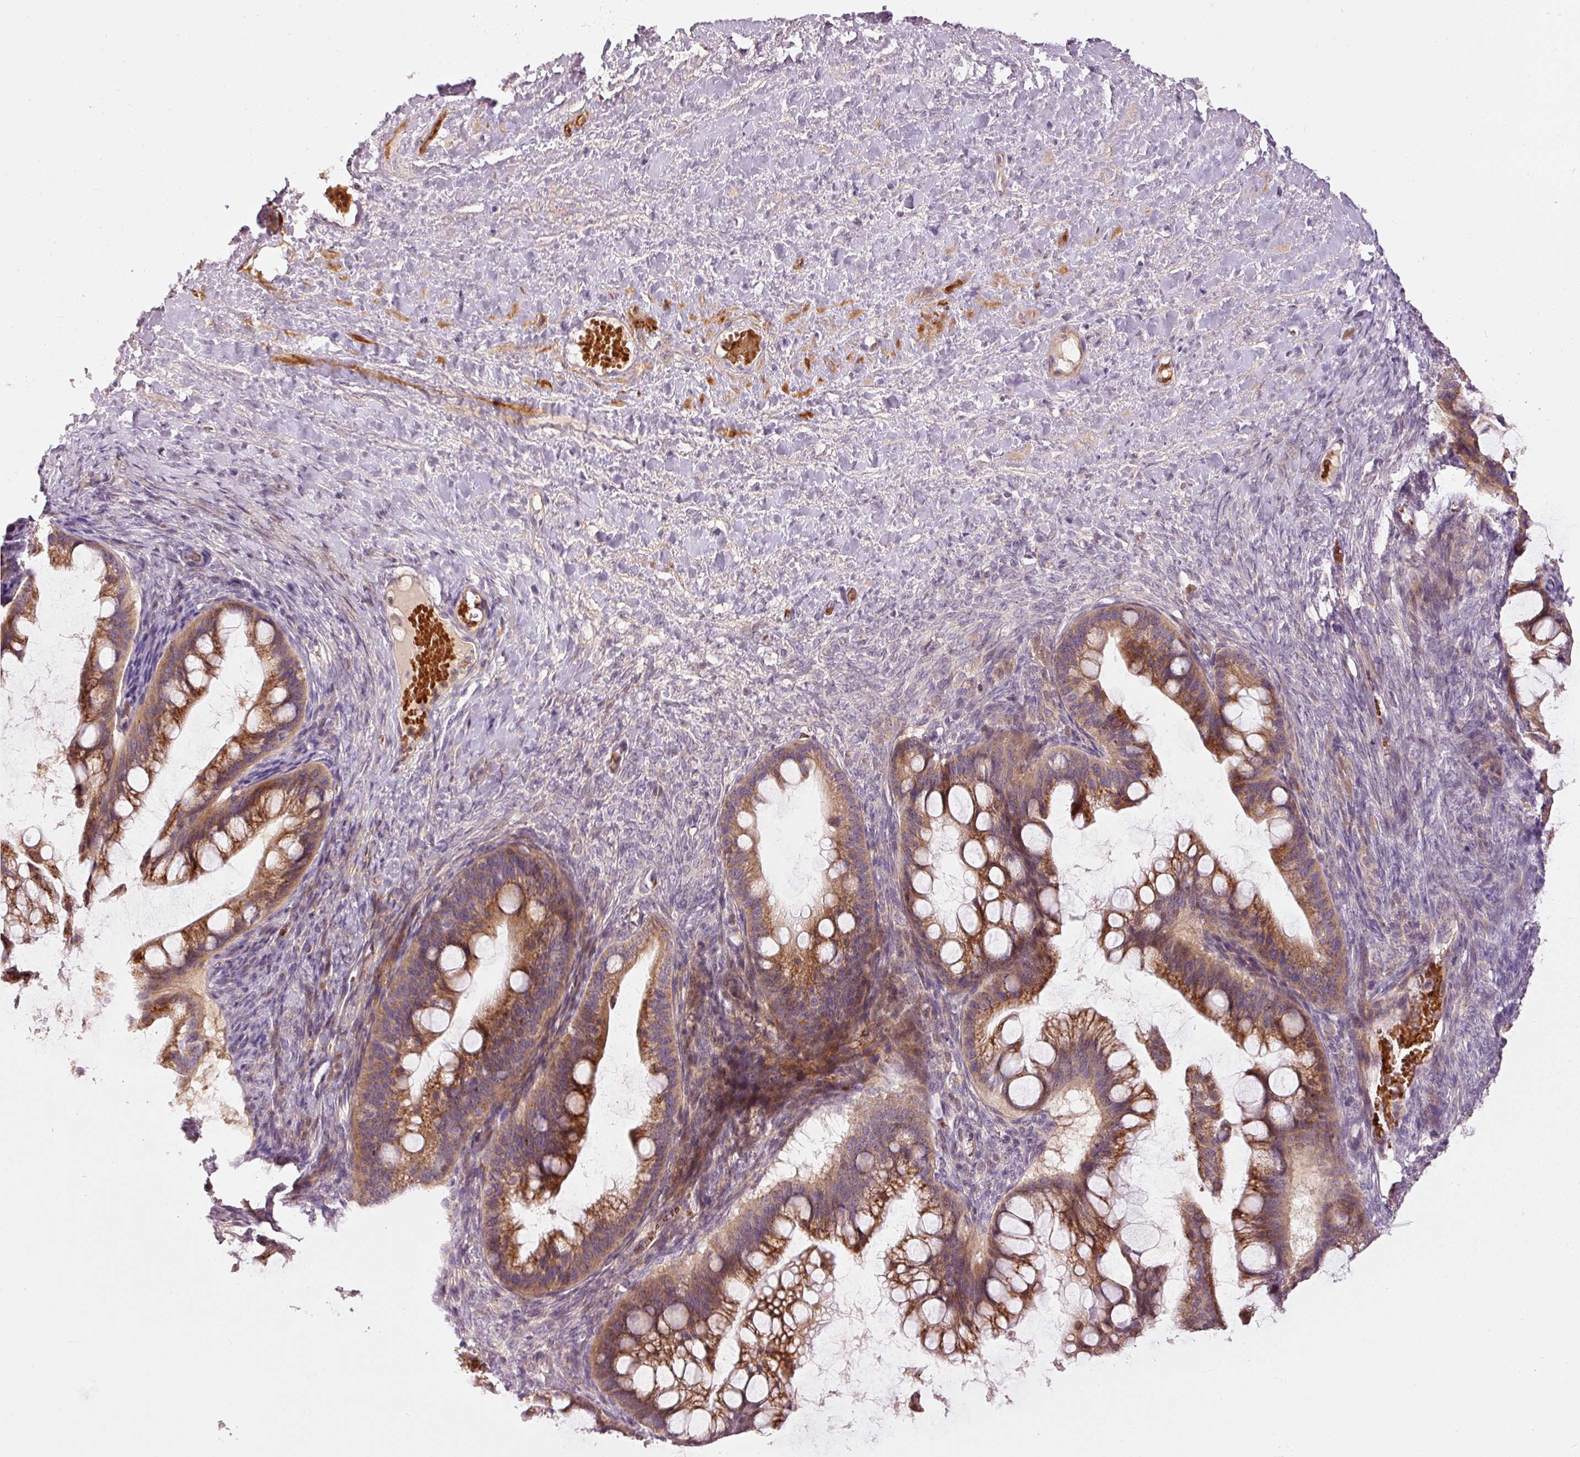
{"staining": {"intensity": "moderate", "quantity": ">75%", "location": "cytoplasmic/membranous"}, "tissue": "ovarian cancer", "cell_type": "Tumor cells", "image_type": "cancer", "snomed": [{"axis": "morphology", "description": "Cystadenocarcinoma, mucinous, NOS"}, {"axis": "topography", "description": "Ovary"}], "caption": "Protein analysis of ovarian cancer tissue demonstrates moderate cytoplasmic/membranous expression in approximately >75% of tumor cells.", "gene": "KLHL21", "patient": {"sex": "female", "age": 73}}